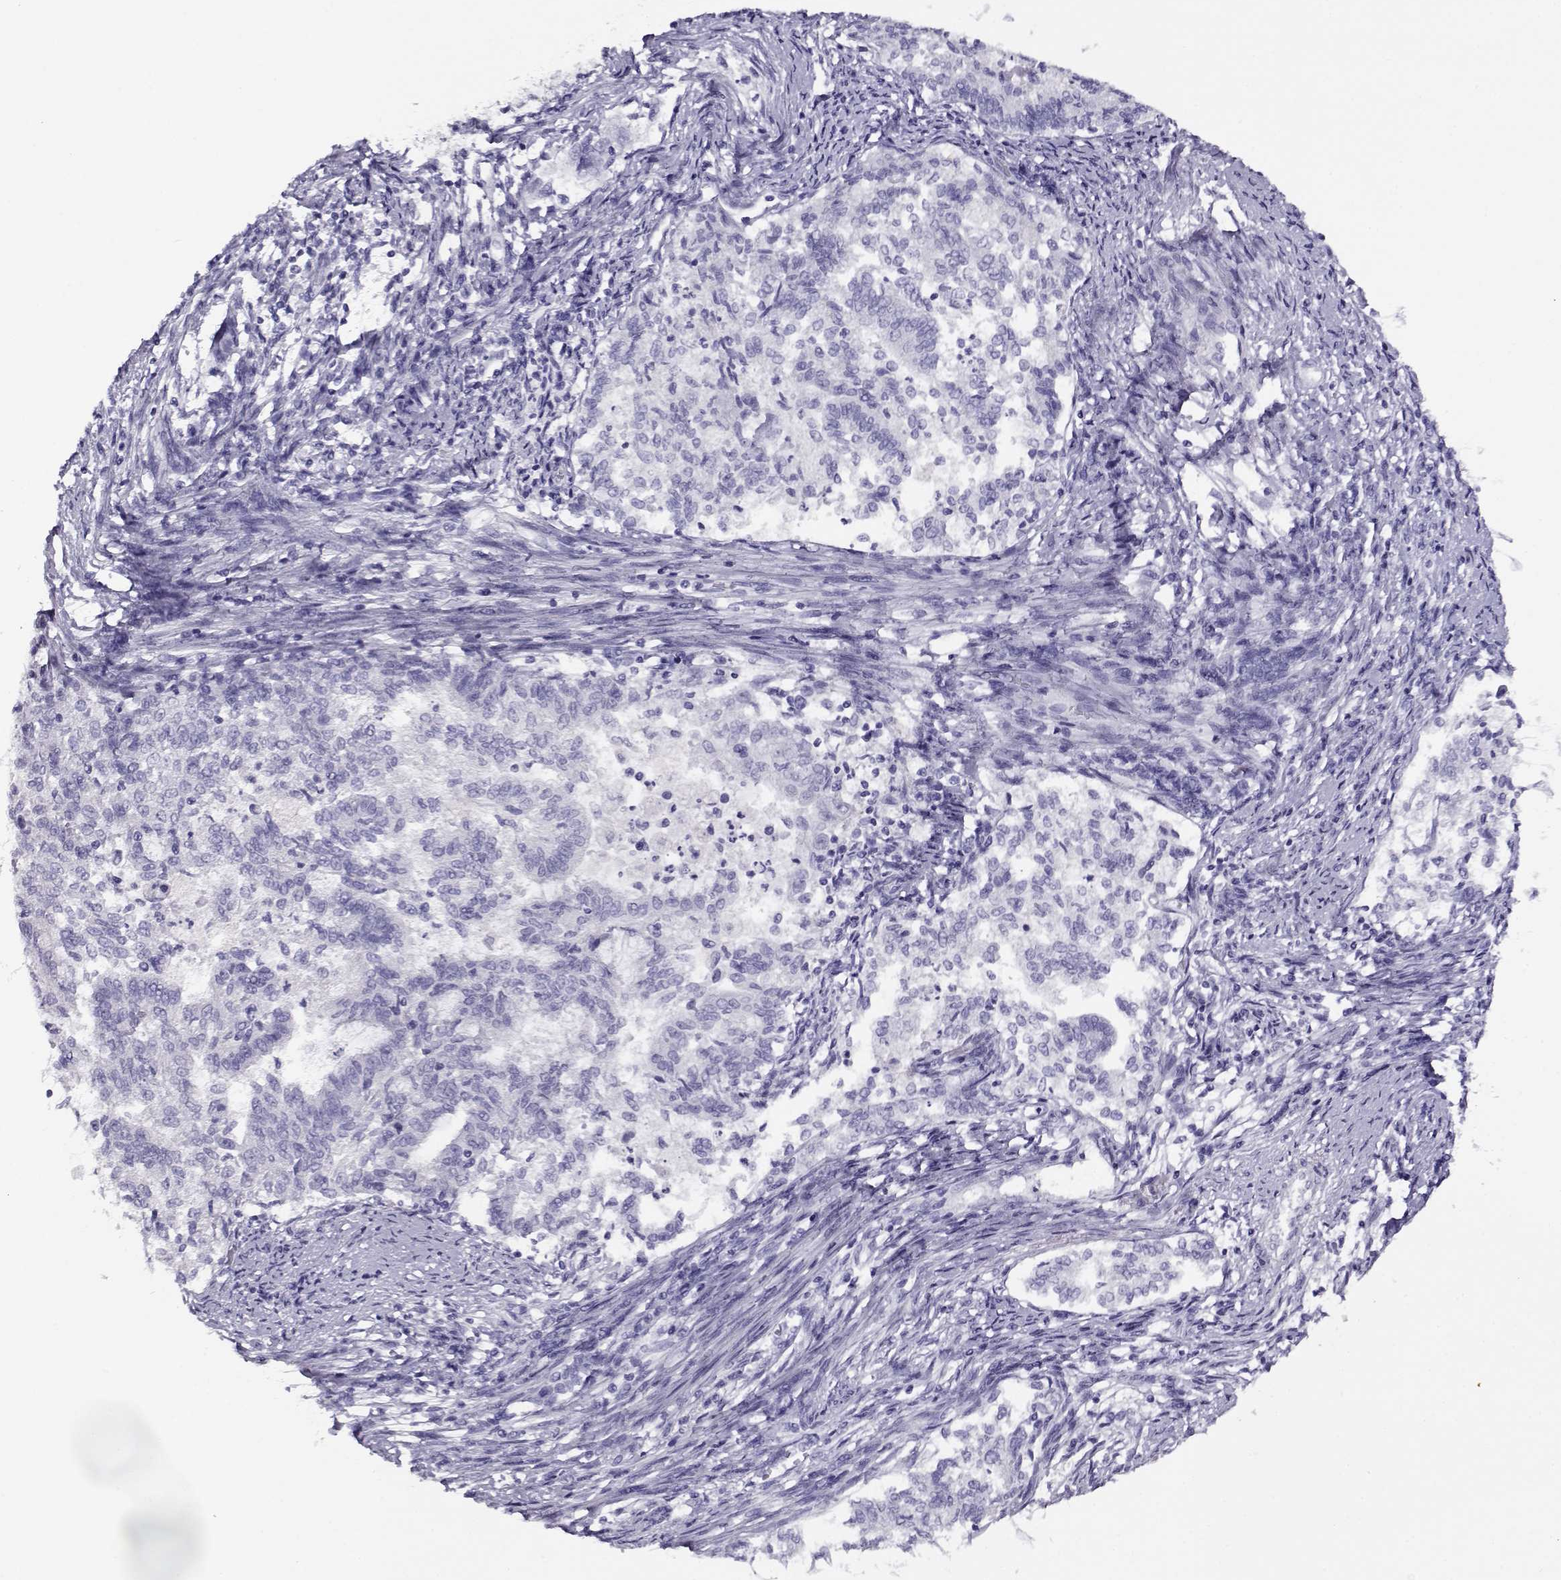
{"staining": {"intensity": "negative", "quantity": "none", "location": "none"}, "tissue": "endometrial cancer", "cell_type": "Tumor cells", "image_type": "cancer", "snomed": [{"axis": "morphology", "description": "Adenocarcinoma, NOS"}, {"axis": "topography", "description": "Endometrium"}], "caption": "Tumor cells show no significant protein positivity in endometrial cancer. (Stains: DAB (3,3'-diaminobenzidine) immunohistochemistry (IHC) with hematoxylin counter stain, Microscopy: brightfield microscopy at high magnification).", "gene": "RHOXF2", "patient": {"sex": "female", "age": 65}}